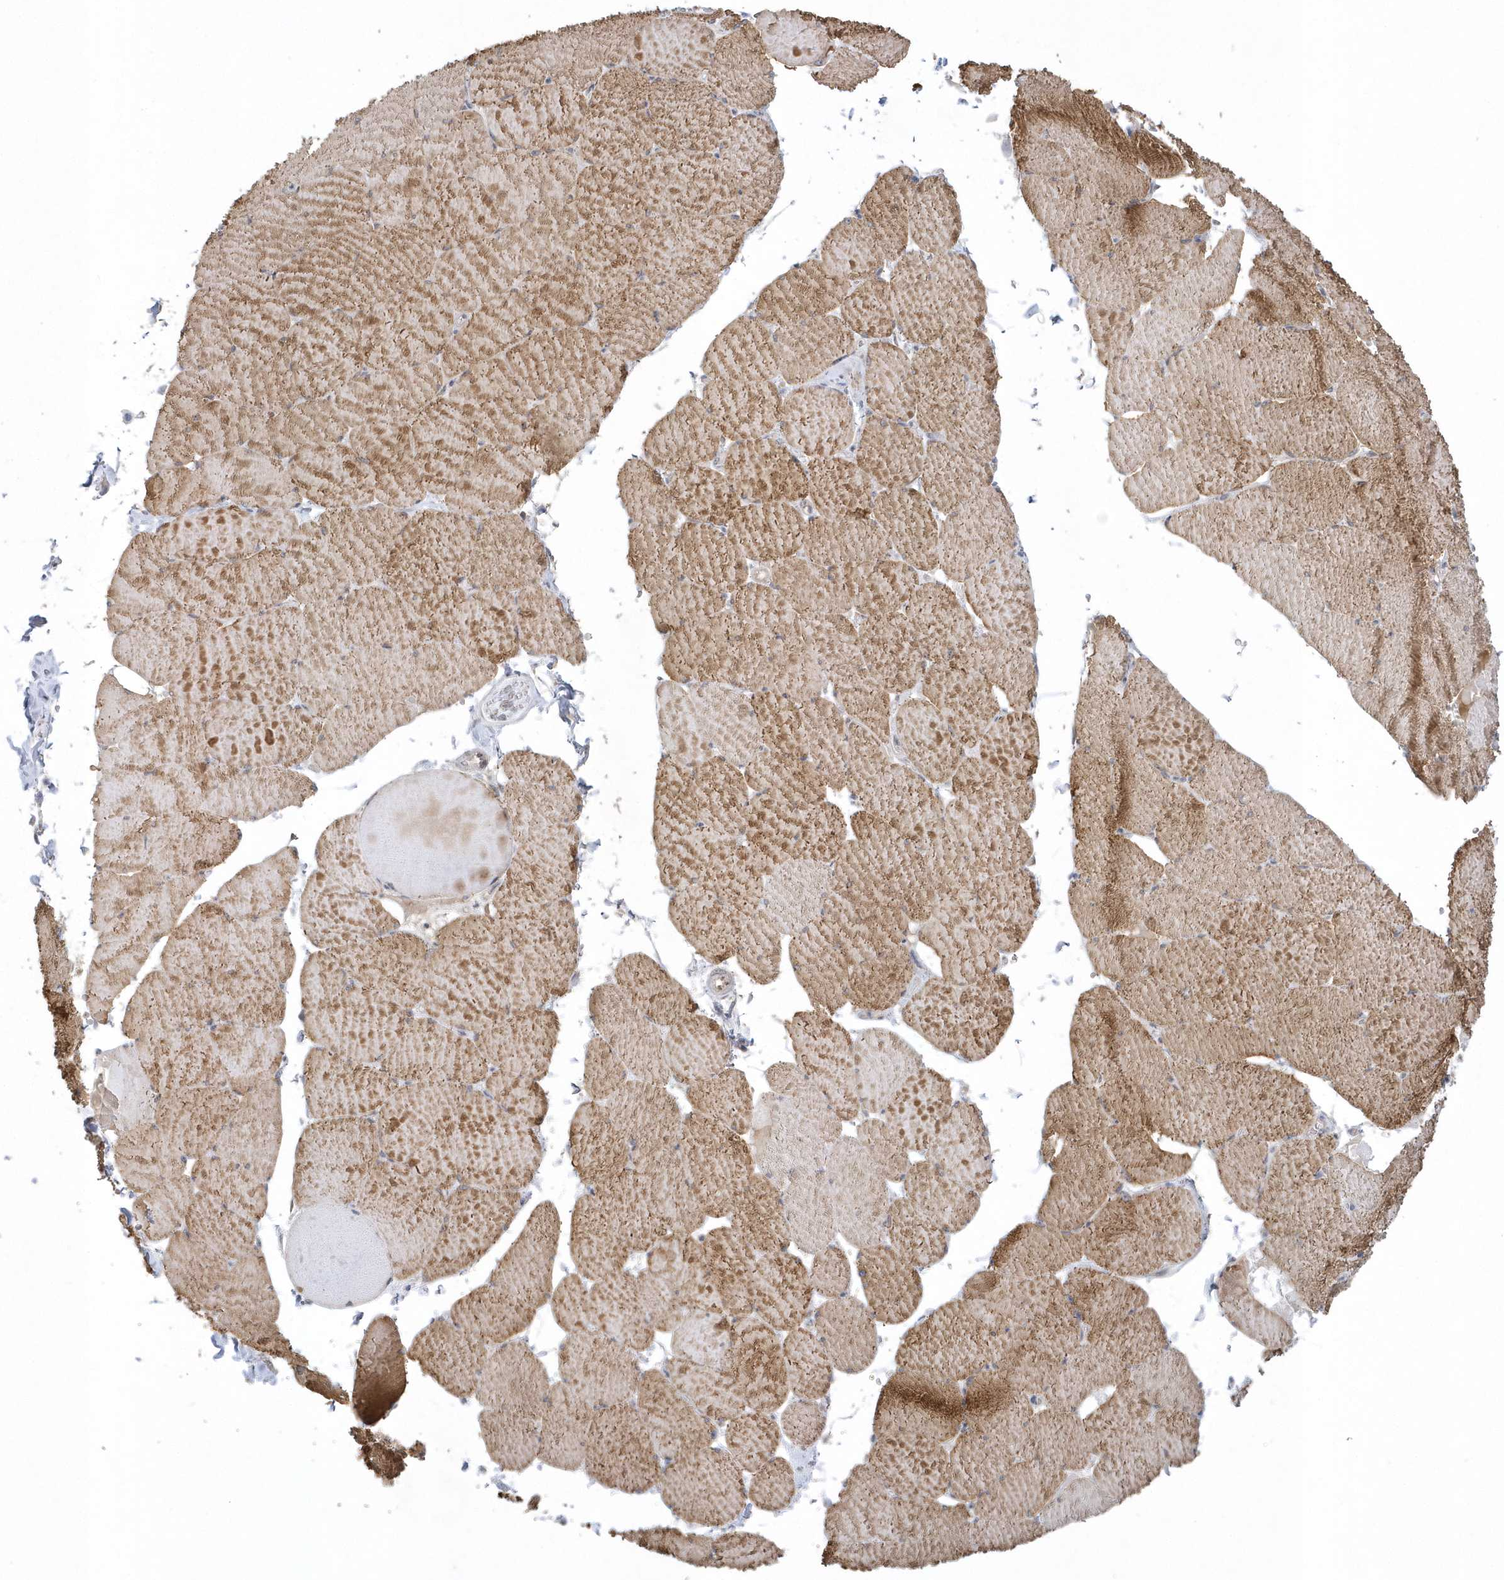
{"staining": {"intensity": "moderate", "quantity": ">75%", "location": "cytoplasmic/membranous"}, "tissue": "skeletal muscle", "cell_type": "Myocytes", "image_type": "normal", "snomed": [{"axis": "morphology", "description": "Normal tissue, NOS"}, {"axis": "topography", "description": "Skeletal muscle"}, {"axis": "topography", "description": "Head-Neck"}], "caption": "An immunohistochemistry (IHC) histopathology image of normal tissue is shown. Protein staining in brown shows moderate cytoplasmic/membranous positivity in skeletal muscle within myocytes. (DAB = brown stain, brightfield microscopy at high magnification).", "gene": "ZC3H12D", "patient": {"sex": "male", "age": 66}}